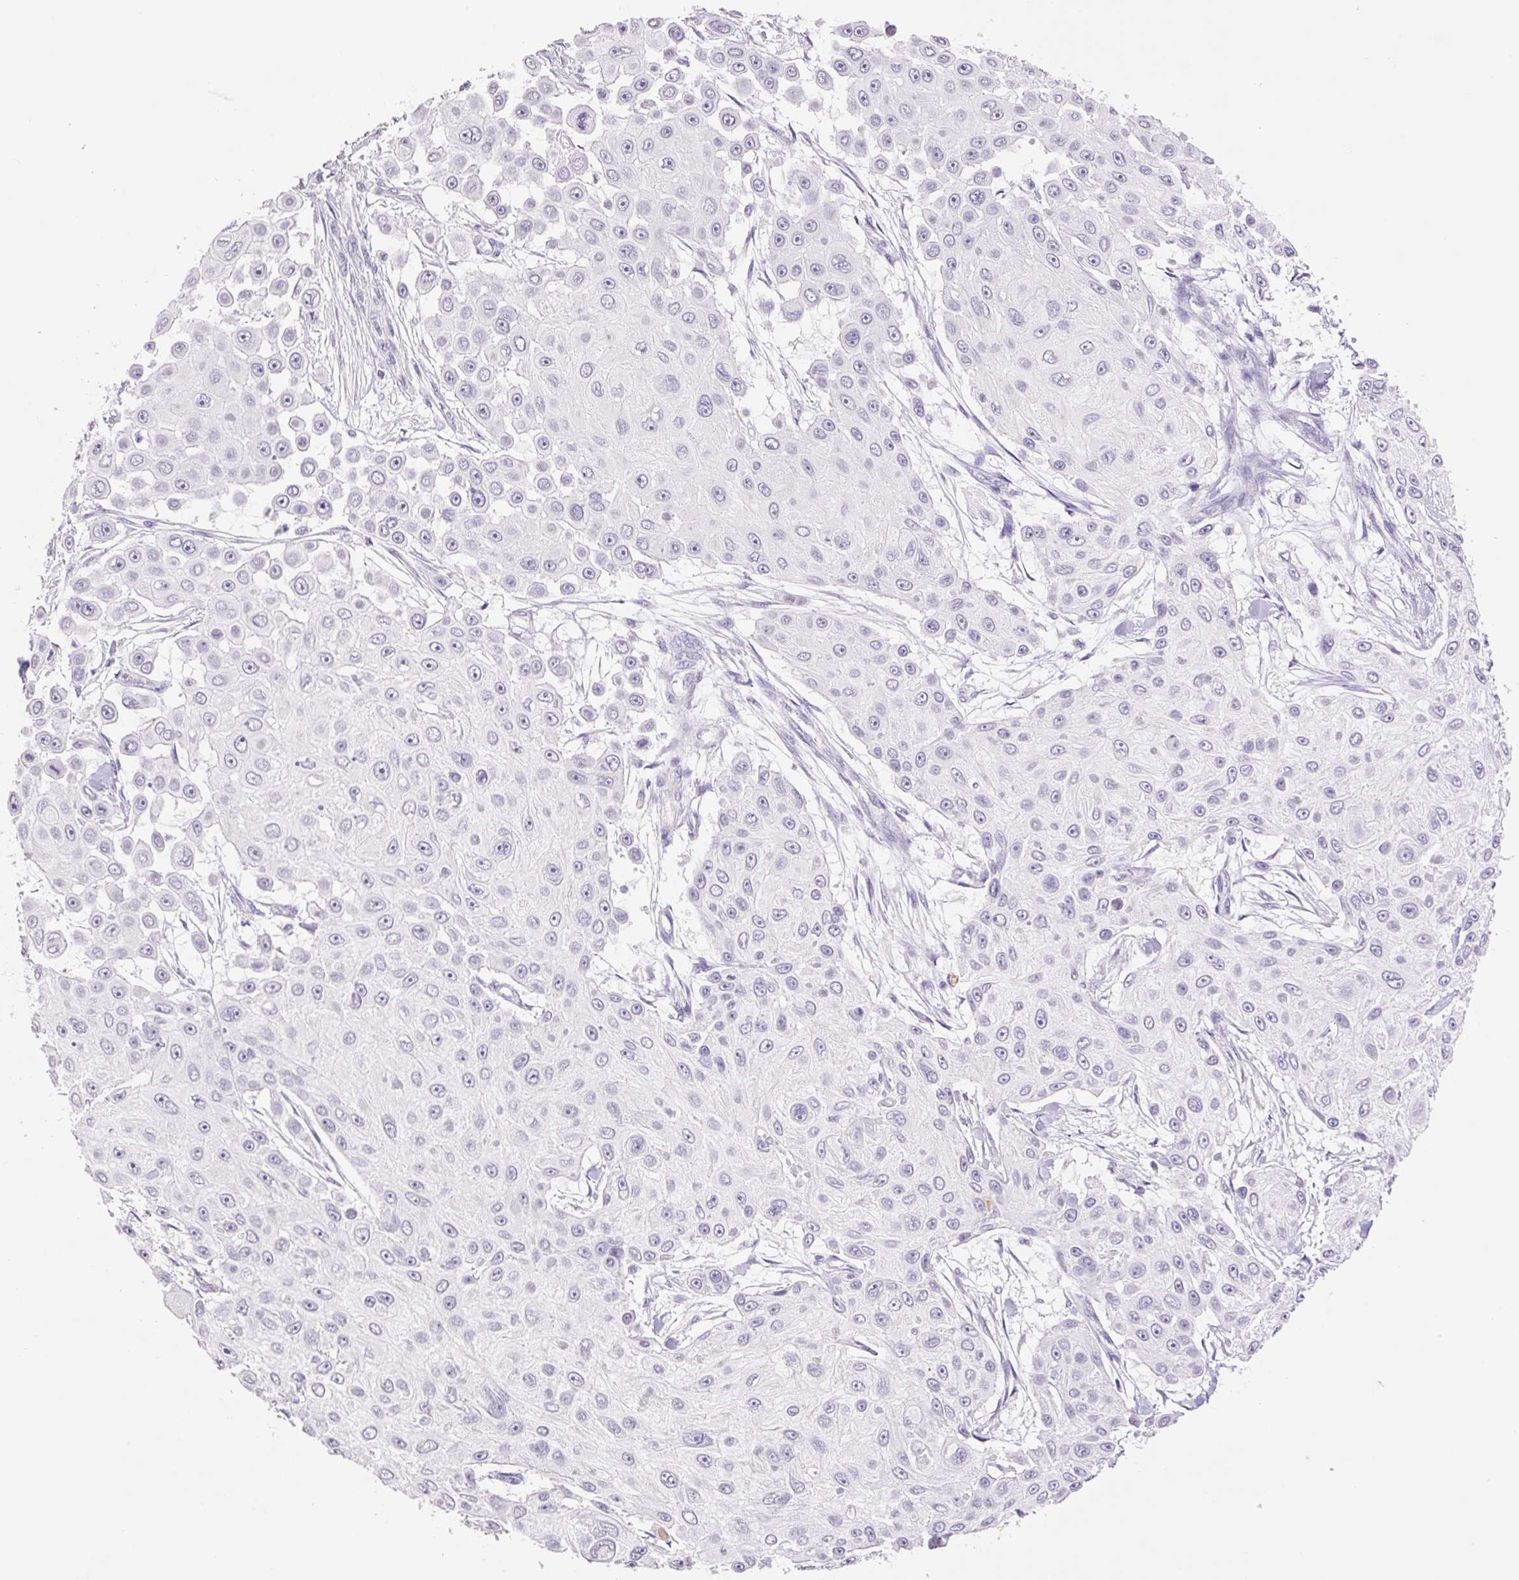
{"staining": {"intensity": "negative", "quantity": "none", "location": "none"}, "tissue": "skin cancer", "cell_type": "Tumor cells", "image_type": "cancer", "snomed": [{"axis": "morphology", "description": "Squamous cell carcinoma, NOS"}, {"axis": "topography", "description": "Skin"}], "caption": "Squamous cell carcinoma (skin) was stained to show a protein in brown. There is no significant expression in tumor cells.", "gene": "HCRTR2", "patient": {"sex": "male", "age": 67}}